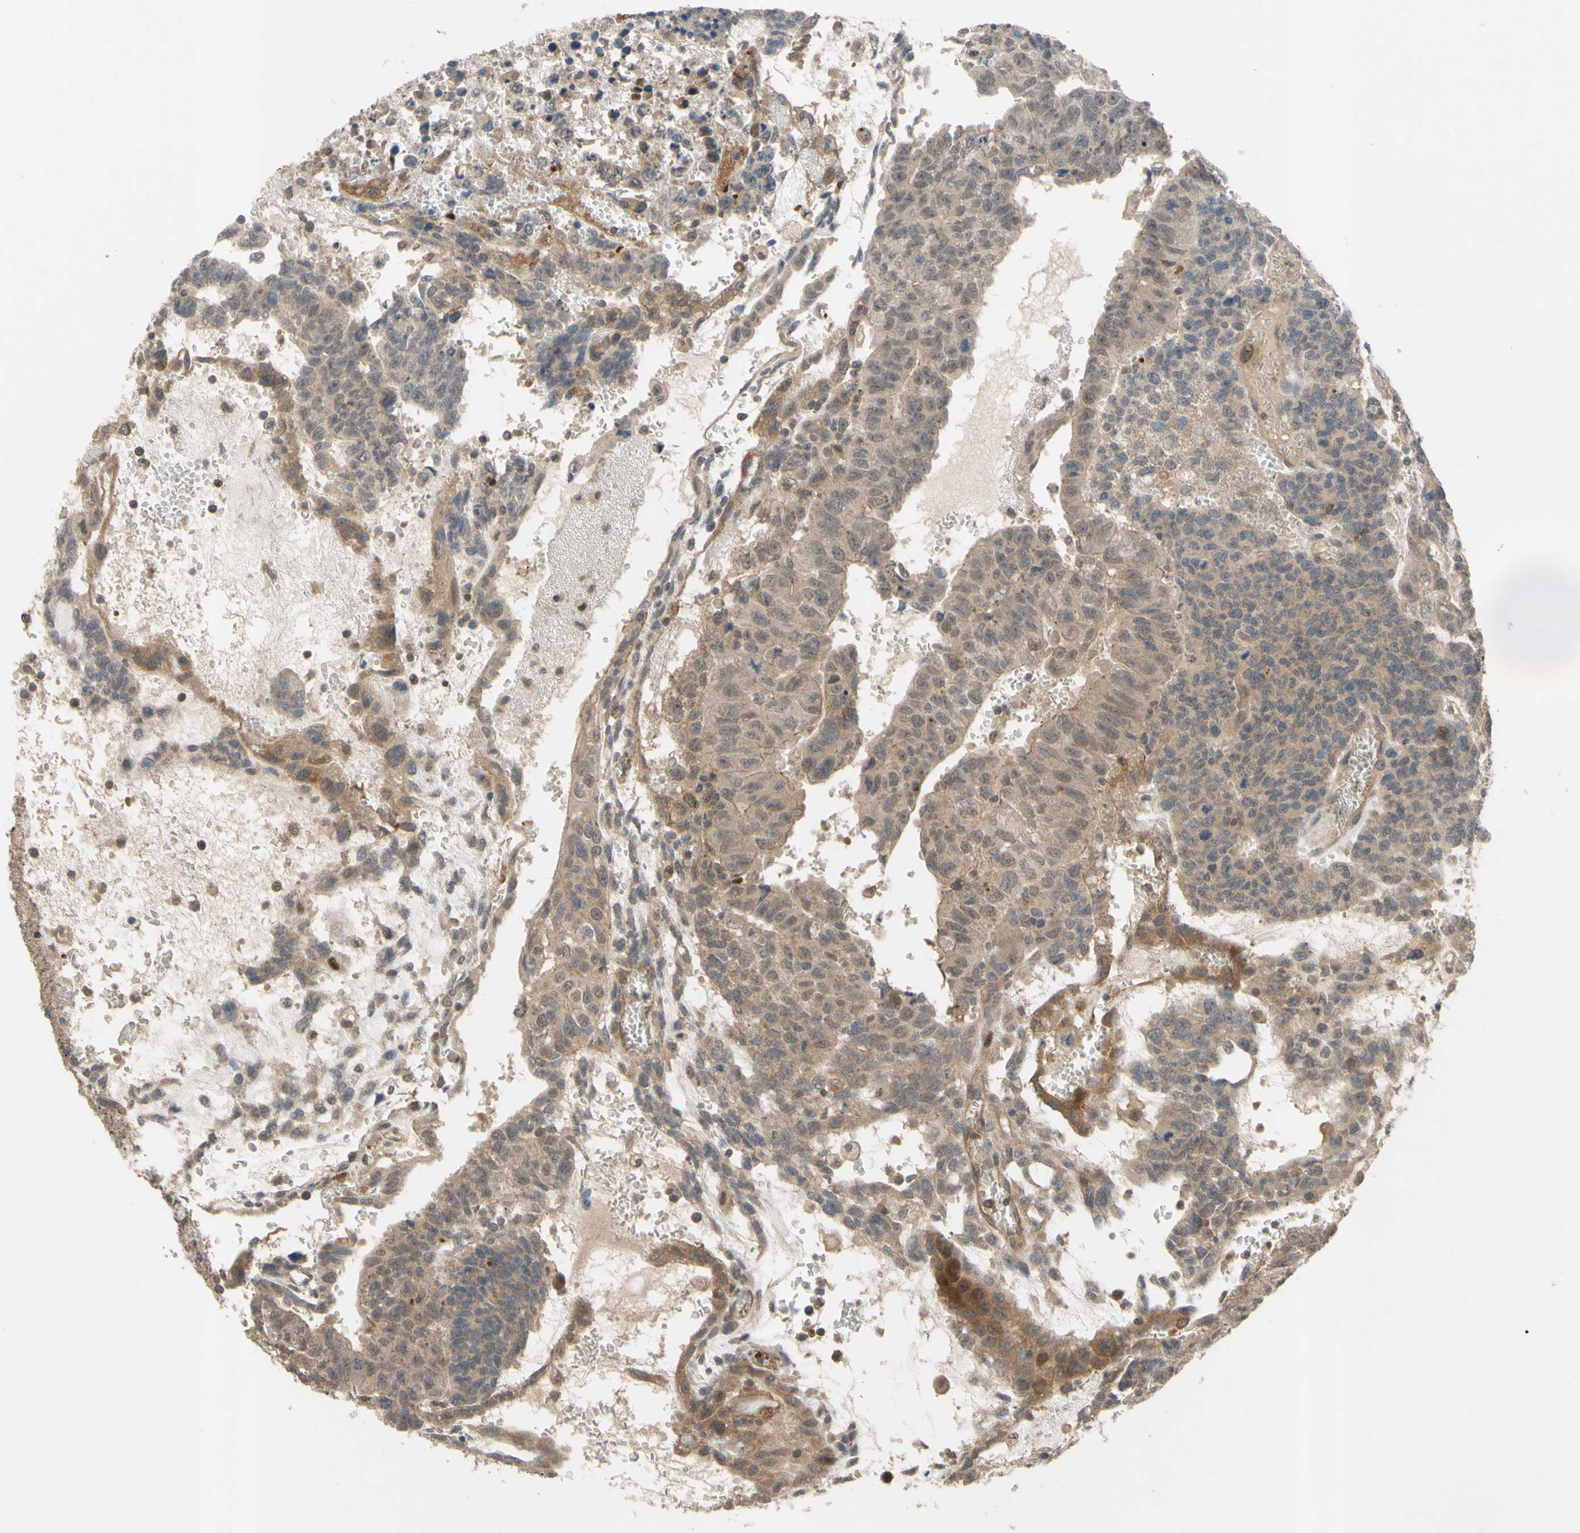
{"staining": {"intensity": "weak", "quantity": ">75%", "location": "cytoplasmic/membranous"}, "tissue": "testis cancer", "cell_type": "Tumor cells", "image_type": "cancer", "snomed": [{"axis": "morphology", "description": "Seminoma, NOS"}, {"axis": "morphology", "description": "Carcinoma, Embryonal, NOS"}, {"axis": "topography", "description": "Testis"}], "caption": "Tumor cells reveal weak cytoplasmic/membranous expression in about >75% of cells in testis embryonal carcinoma.", "gene": "SHROOM4", "patient": {"sex": "male", "age": 52}}